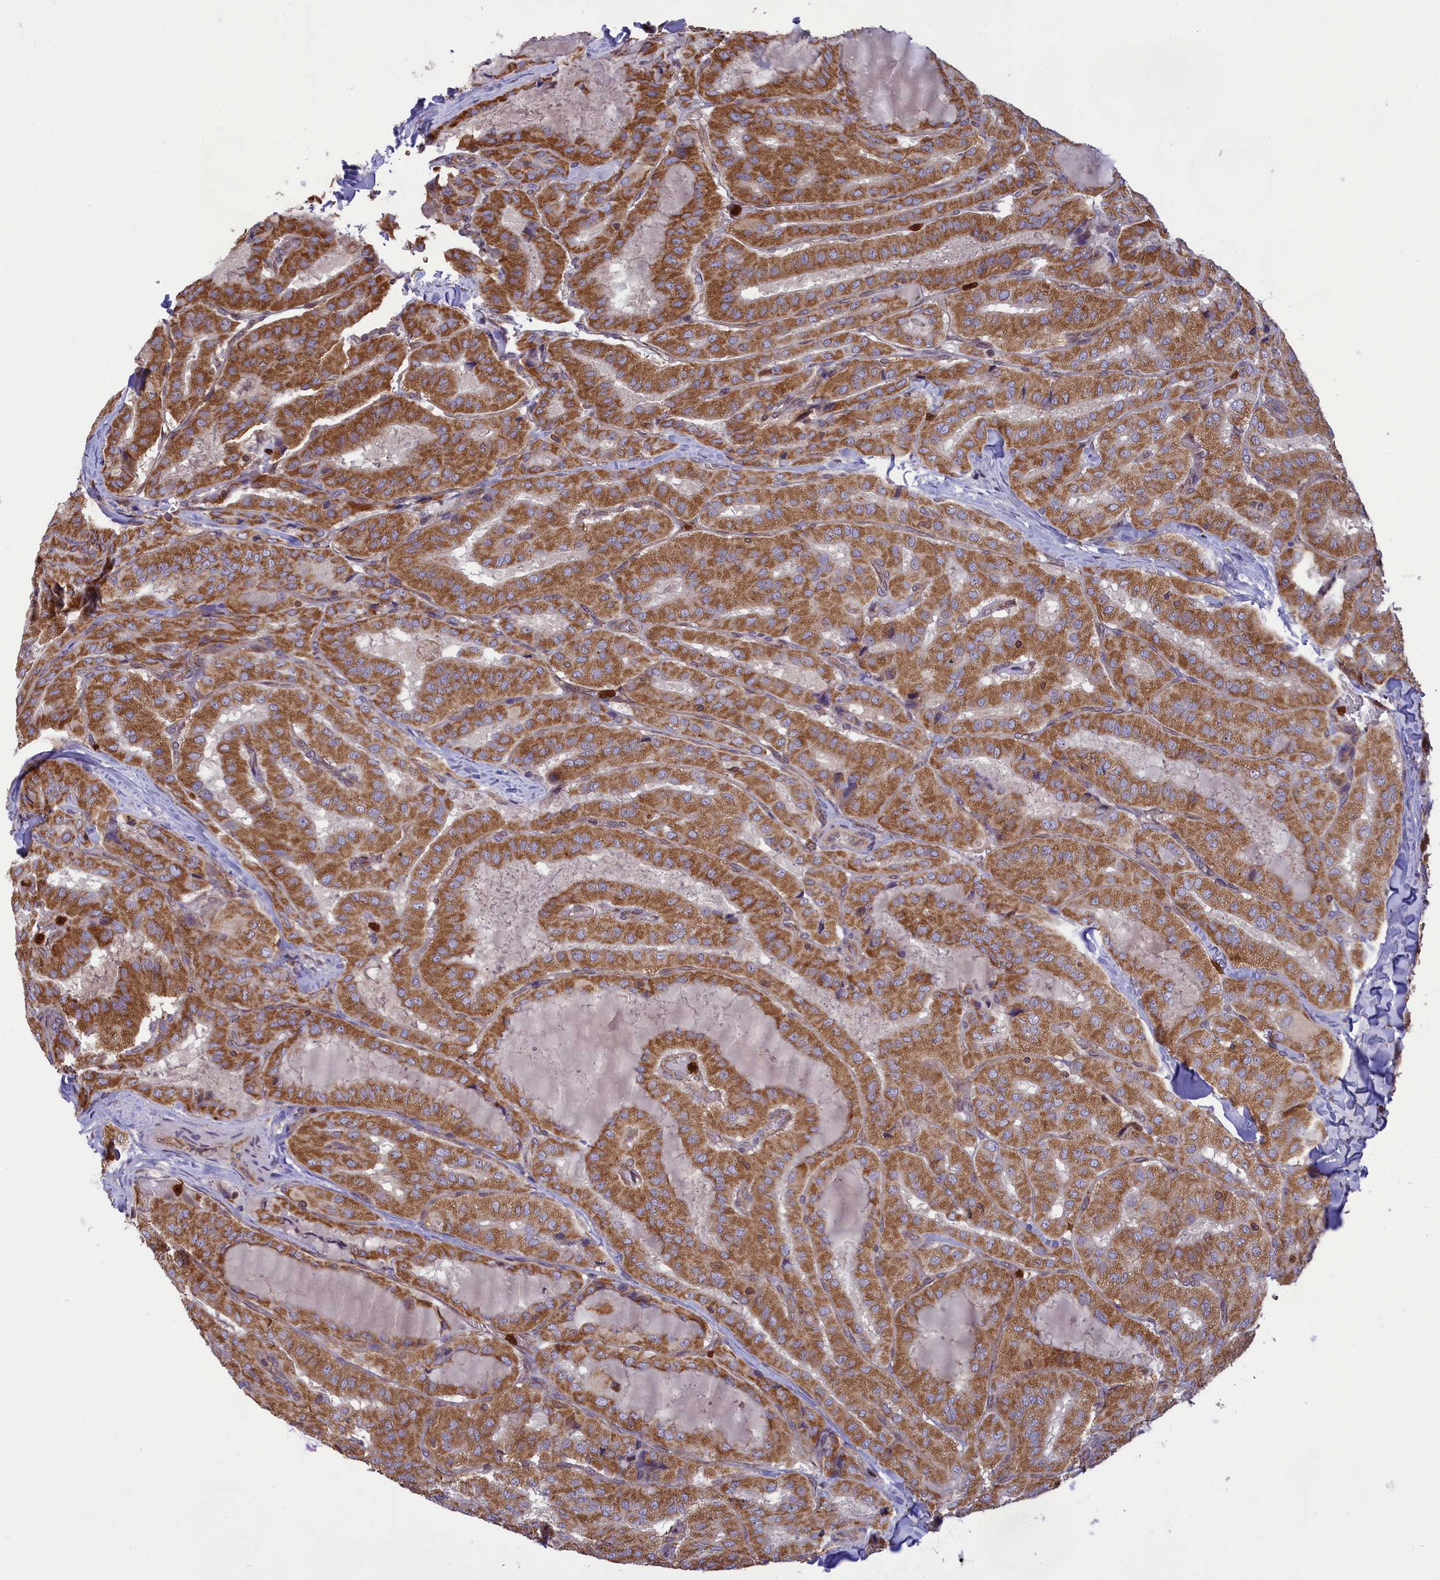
{"staining": {"intensity": "moderate", "quantity": ">75%", "location": "cytoplasmic/membranous"}, "tissue": "thyroid cancer", "cell_type": "Tumor cells", "image_type": "cancer", "snomed": [{"axis": "morphology", "description": "Normal tissue, NOS"}, {"axis": "morphology", "description": "Papillary adenocarcinoma, NOS"}, {"axis": "topography", "description": "Thyroid gland"}], "caption": "DAB (3,3'-diaminobenzidine) immunohistochemical staining of human thyroid cancer shows moderate cytoplasmic/membranous protein positivity in approximately >75% of tumor cells.", "gene": "PKHD1L1", "patient": {"sex": "female", "age": 59}}